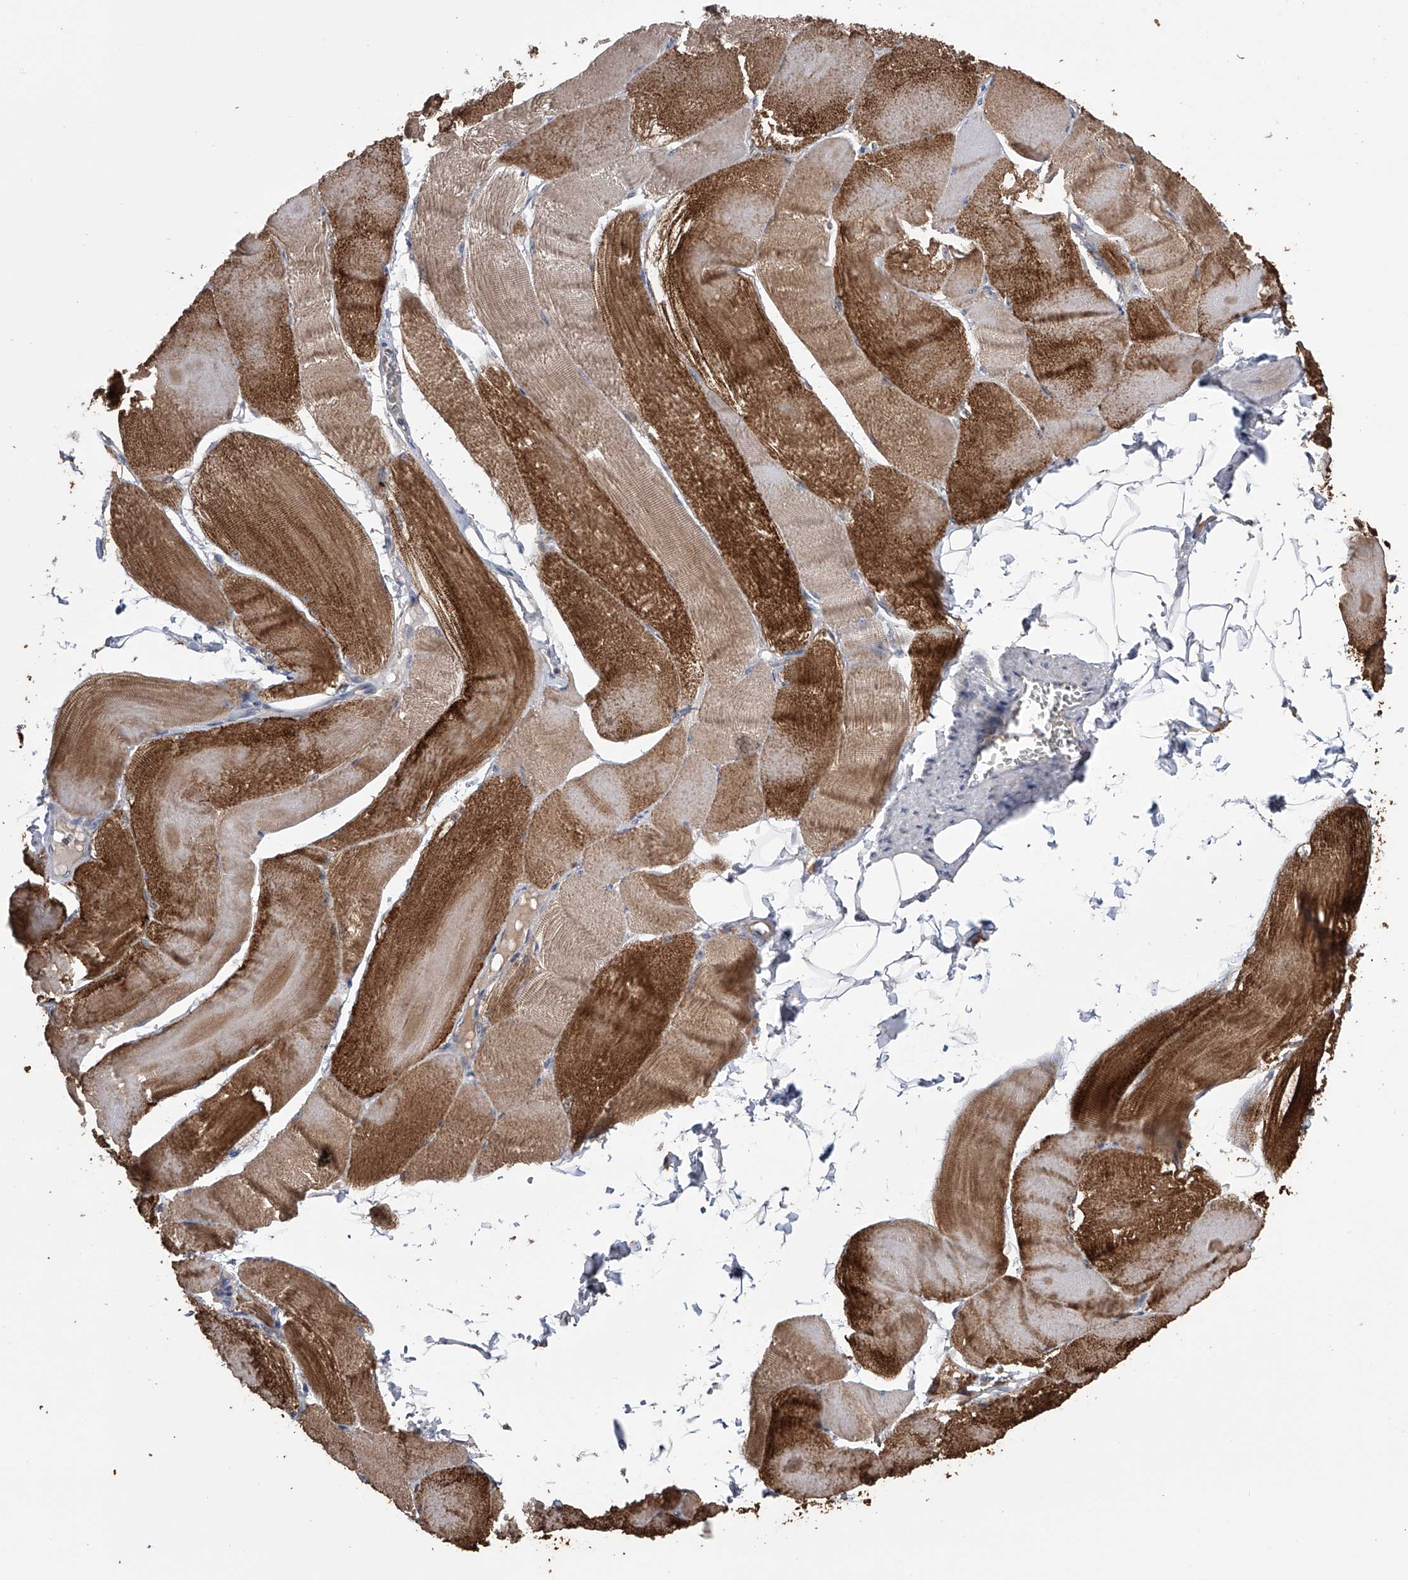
{"staining": {"intensity": "strong", "quantity": "25%-75%", "location": "cytoplasmic/membranous"}, "tissue": "skeletal muscle", "cell_type": "Myocytes", "image_type": "normal", "snomed": [{"axis": "morphology", "description": "Normal tissue, NOS"}, {"axis": "morphology", "description": "Basal cell carcinoma"}, {"axis": "topography", "description": "Skeletal muscle"}], "caption": "Skeletal muscle stained with immunohistochemistry (IHC) demonstrates strong cytoplasmic/membranous staining in approximately 25%-75% of myocytes.", "gene": "ZNF343", "patient": {"sex": "female", "age": 64}}